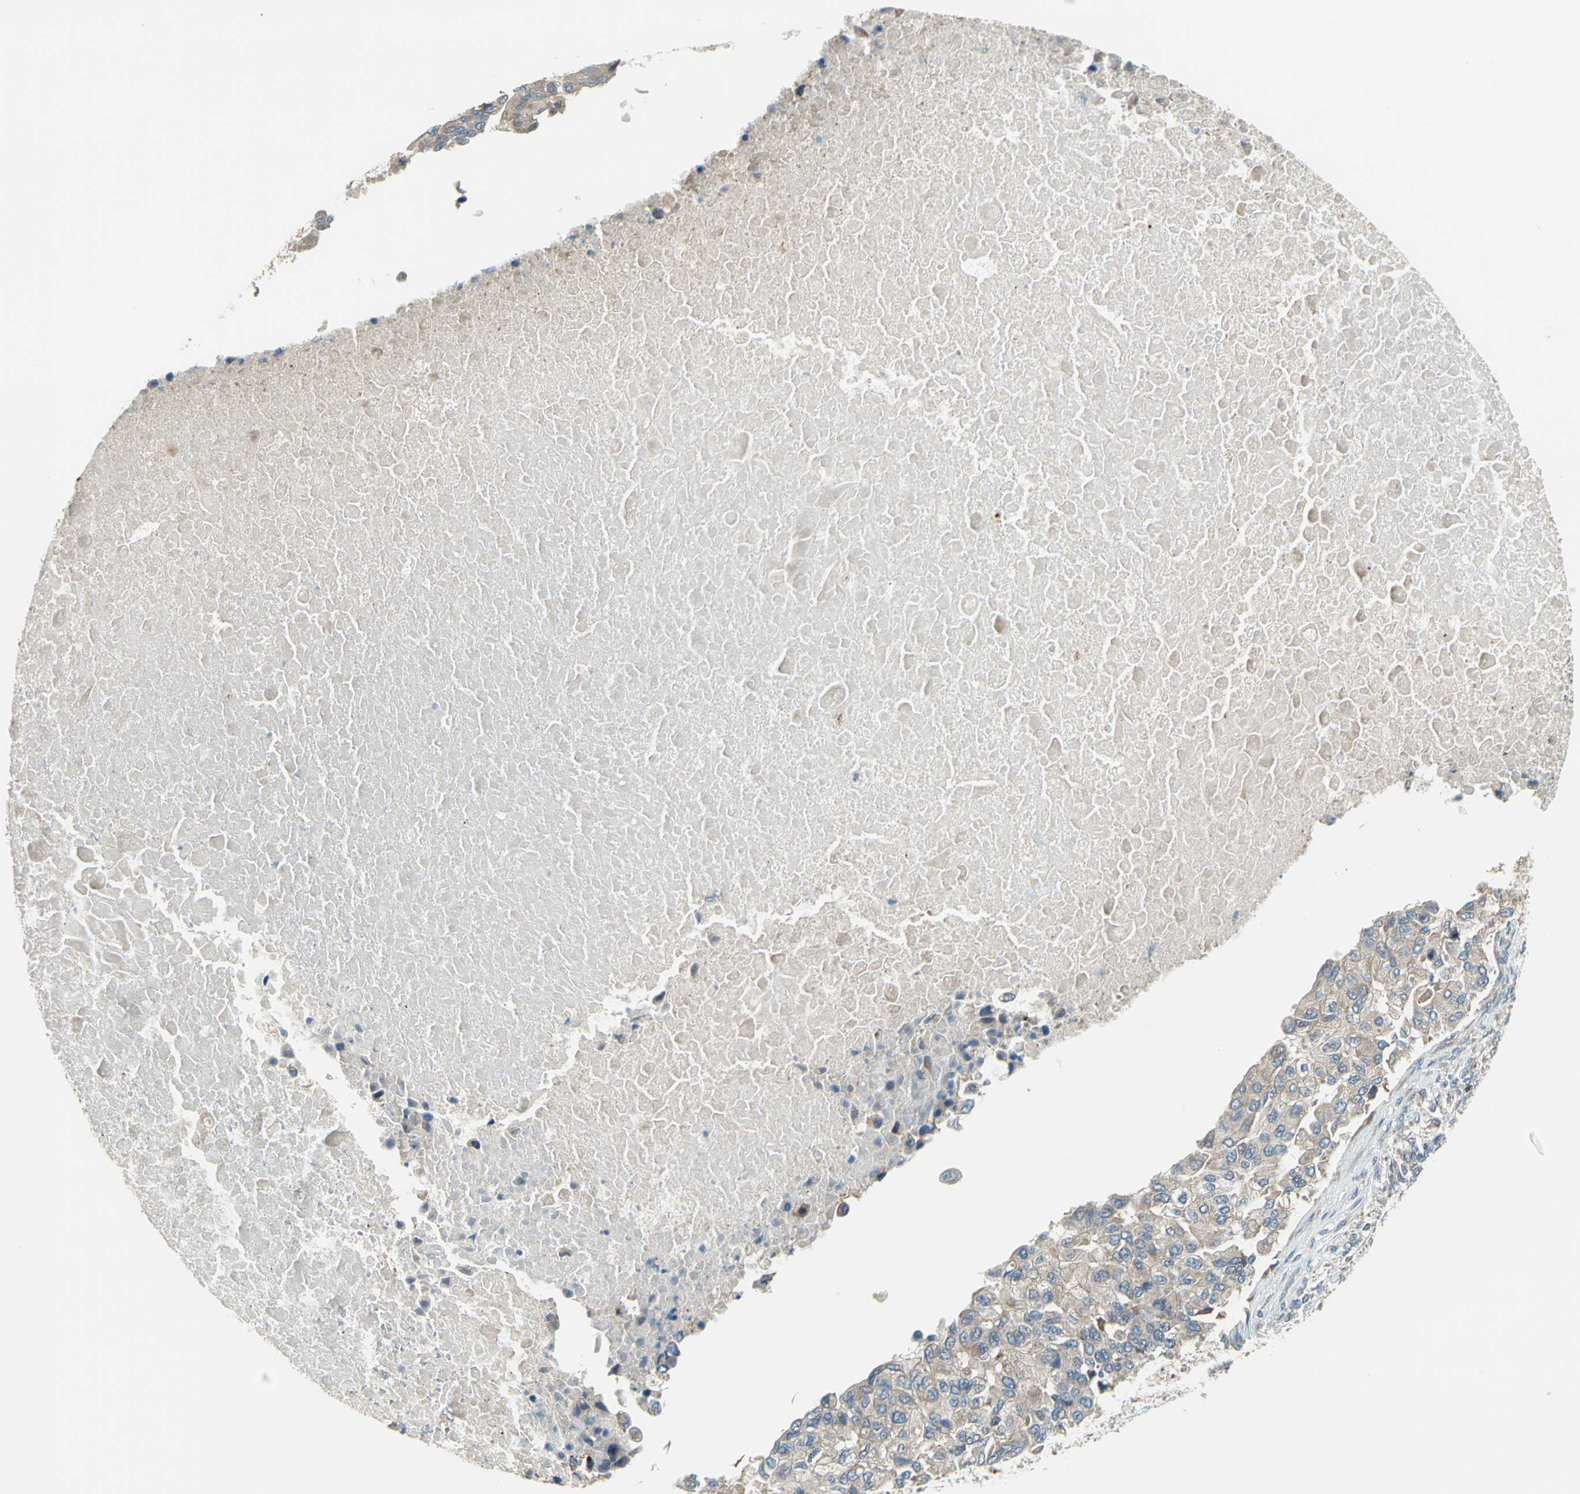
{"staining": {"intensity": "weak", "quantity": ">75%", "location": "cytoplasmic/membranous"}, "tissue": "breast cancer", "cell_type": "Tumor cells", "image_type": "cancer", "snomed": [{"axis": "morphology", "description": "Normal tissue, NOS"}, {"axis": "morphology", "description": "Duct carcinoma"}, {"axis": "topography", "description": "Breast"}], "caption": "Protein positivity by IHC exhibits weak cytoplasmic/membranous expression in approximately >75% of tumor cells in breast intraductal carcinoma. Ihc stains the protein of interest in brown and the nuclei are stained blue.", "gene": "TRAK1", "patient": {"sex": "female", "age": 49}}